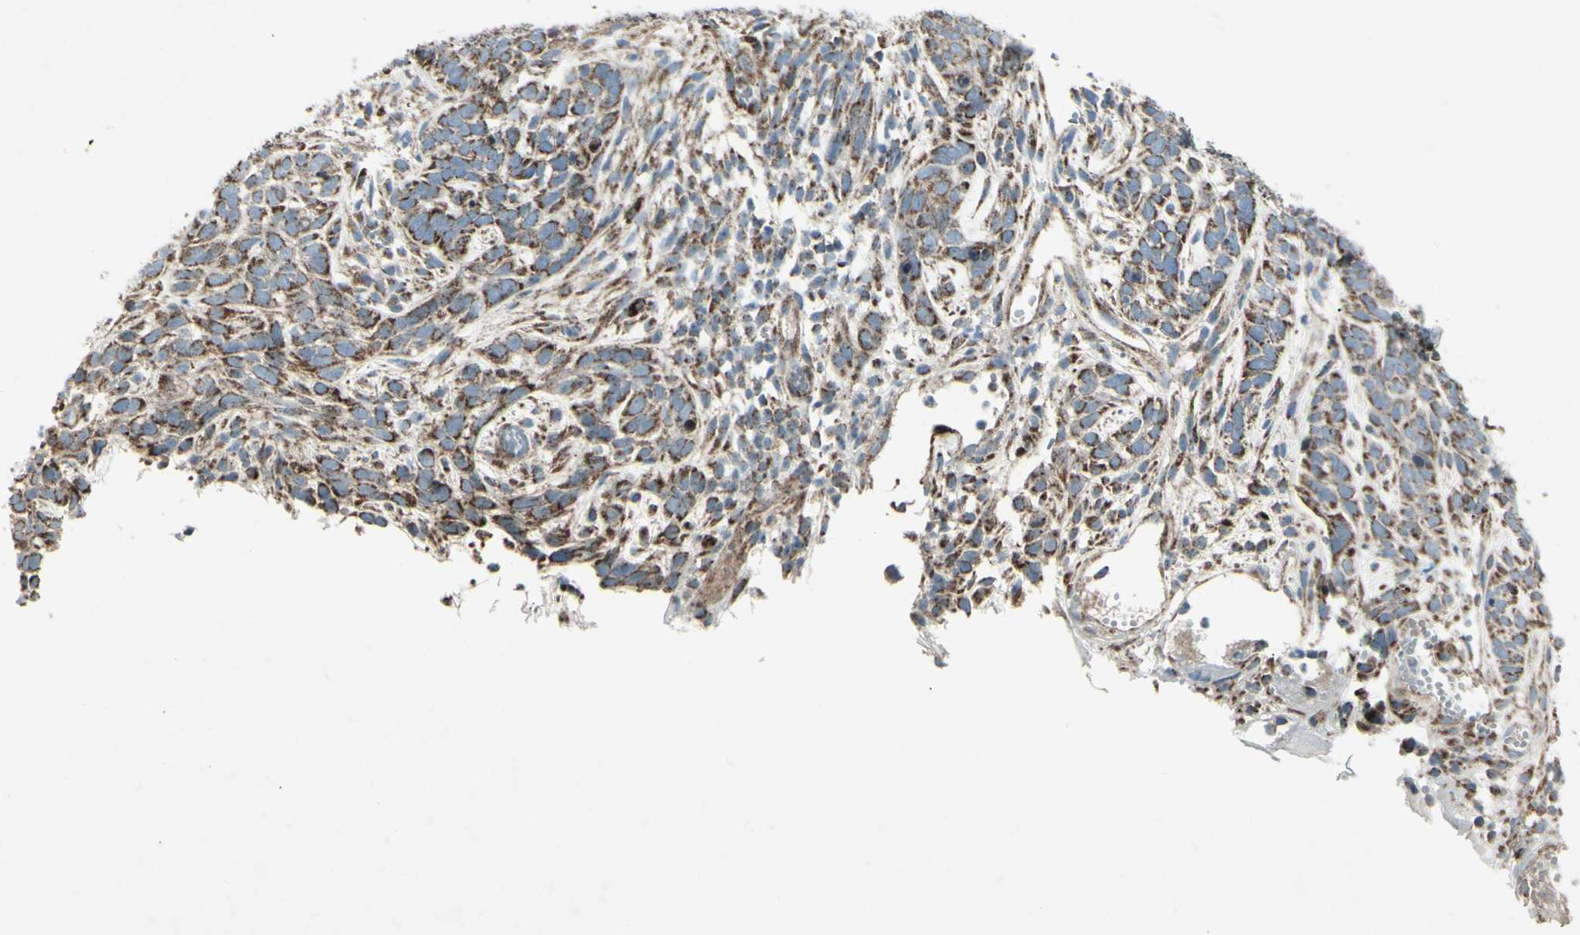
{"staining": {"intensity": "strong", "quantity": ">75%", "location": "cytoplasmic/membranous"}, "tissue": "skin cancer", "cell_type": "Tumor cells", "image_type": "cancer", "snomed": [{"axis": "morphology", "description": "Basal cell carcinoma"}, {"axis": "topography", "description": "Skin"}], "caption": "Brown immunohistochemical staining in human skin cancer displays strong cytoplasmic/membranous staining in approximately >75% of tumor cells.", "gene": "RHOT1", "patient": {"sex": "male", "age": 87}}